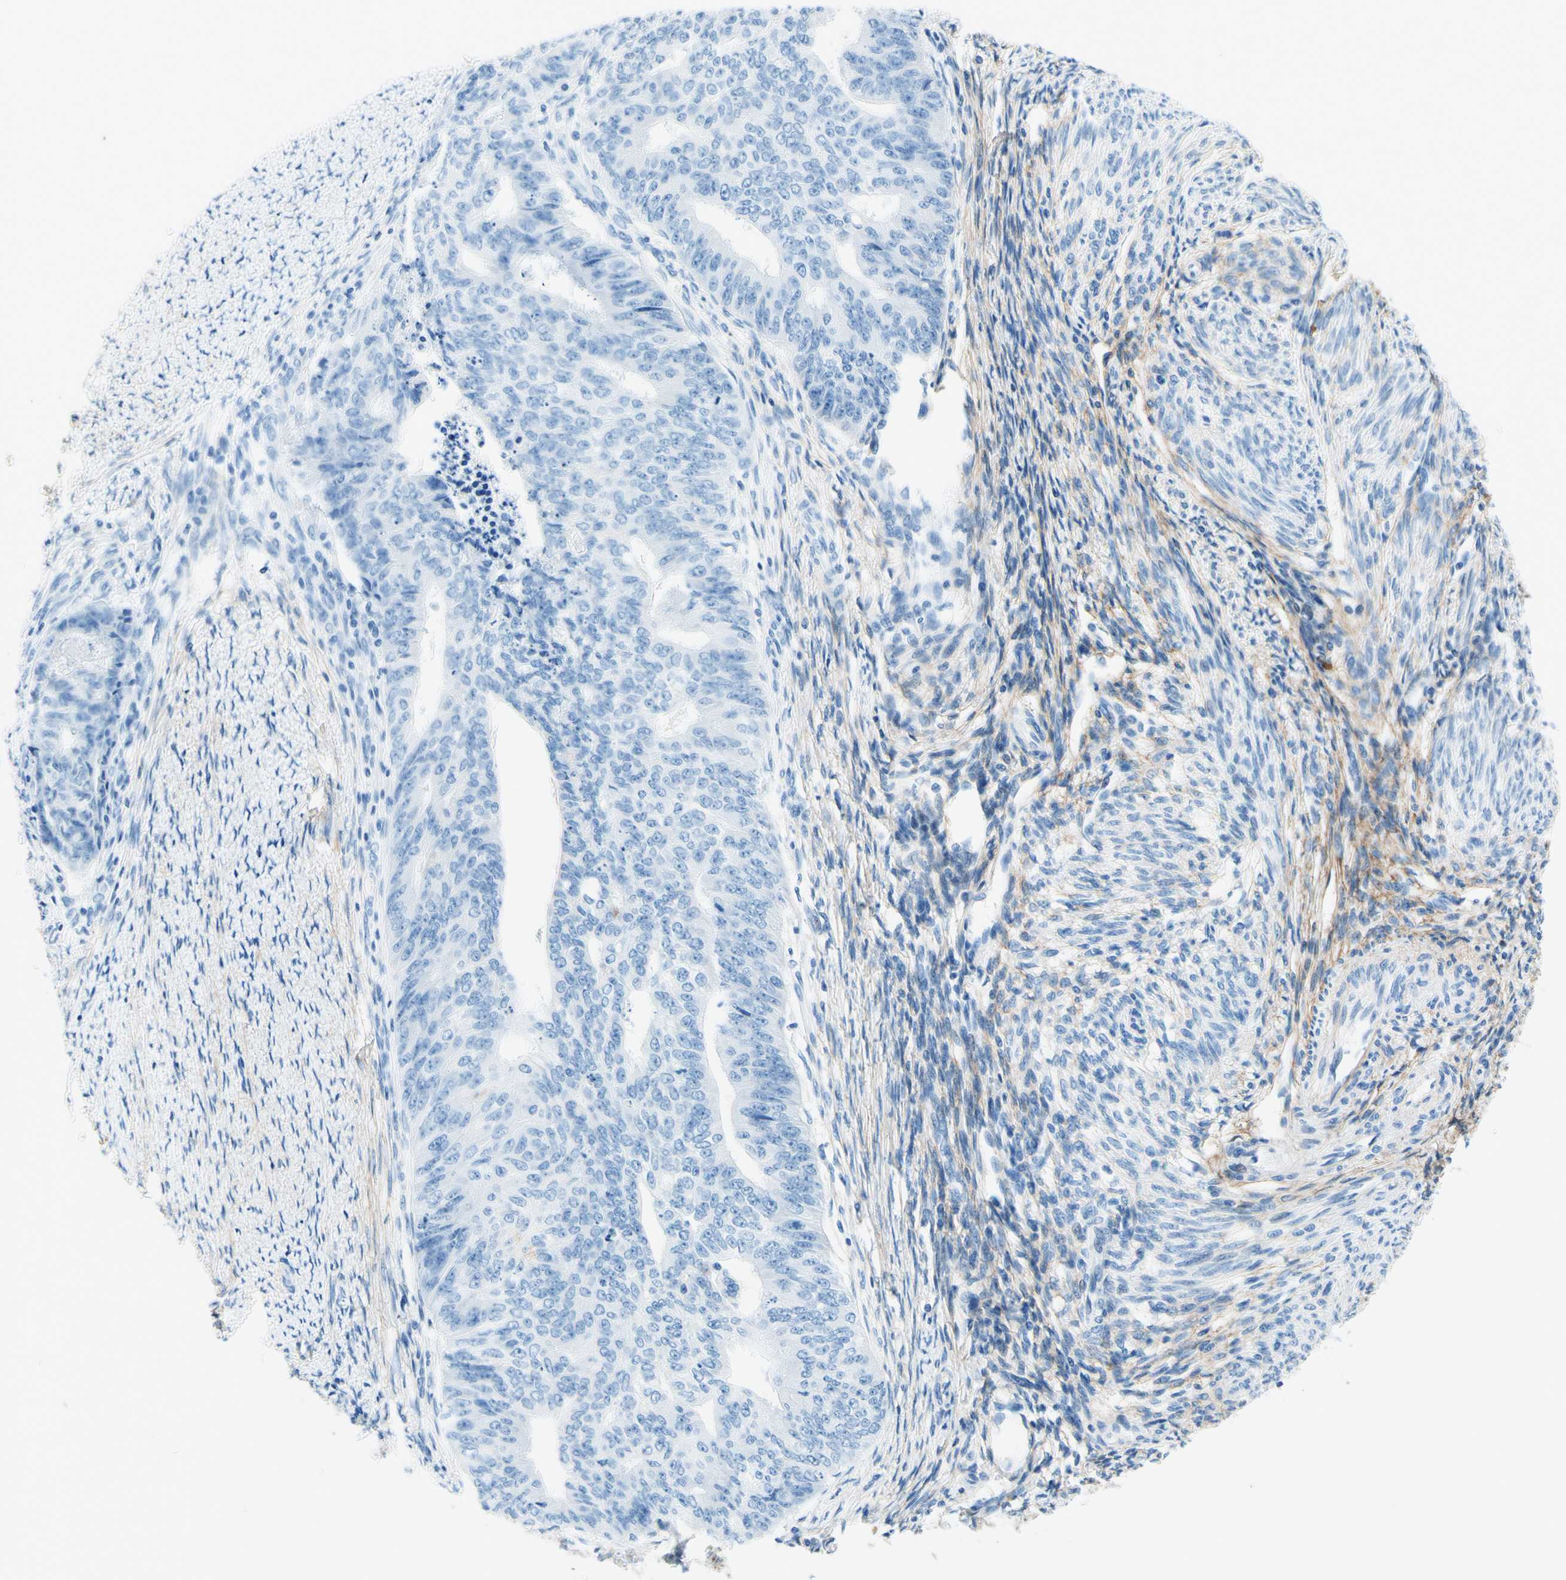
{"staining": {"intensity": "negative", "quantity": "none", "location": "none"}, "tissue": "endometrial cancer", "cell_type": "Tumor cells", "image_type": "cancer", "snomed": [{"axis": "morphology", "description": "Adenocarcinoma, NOS"}, {"axis": "topography", "description": "Endometrium"}], "caption": "A high-resolution photomicrograph shows IHC staining of endometrial cancer, which shows no significant expression in tumor cells.", "gene": "MFAP5", "patient": {"sex": "female", "age": 32}}